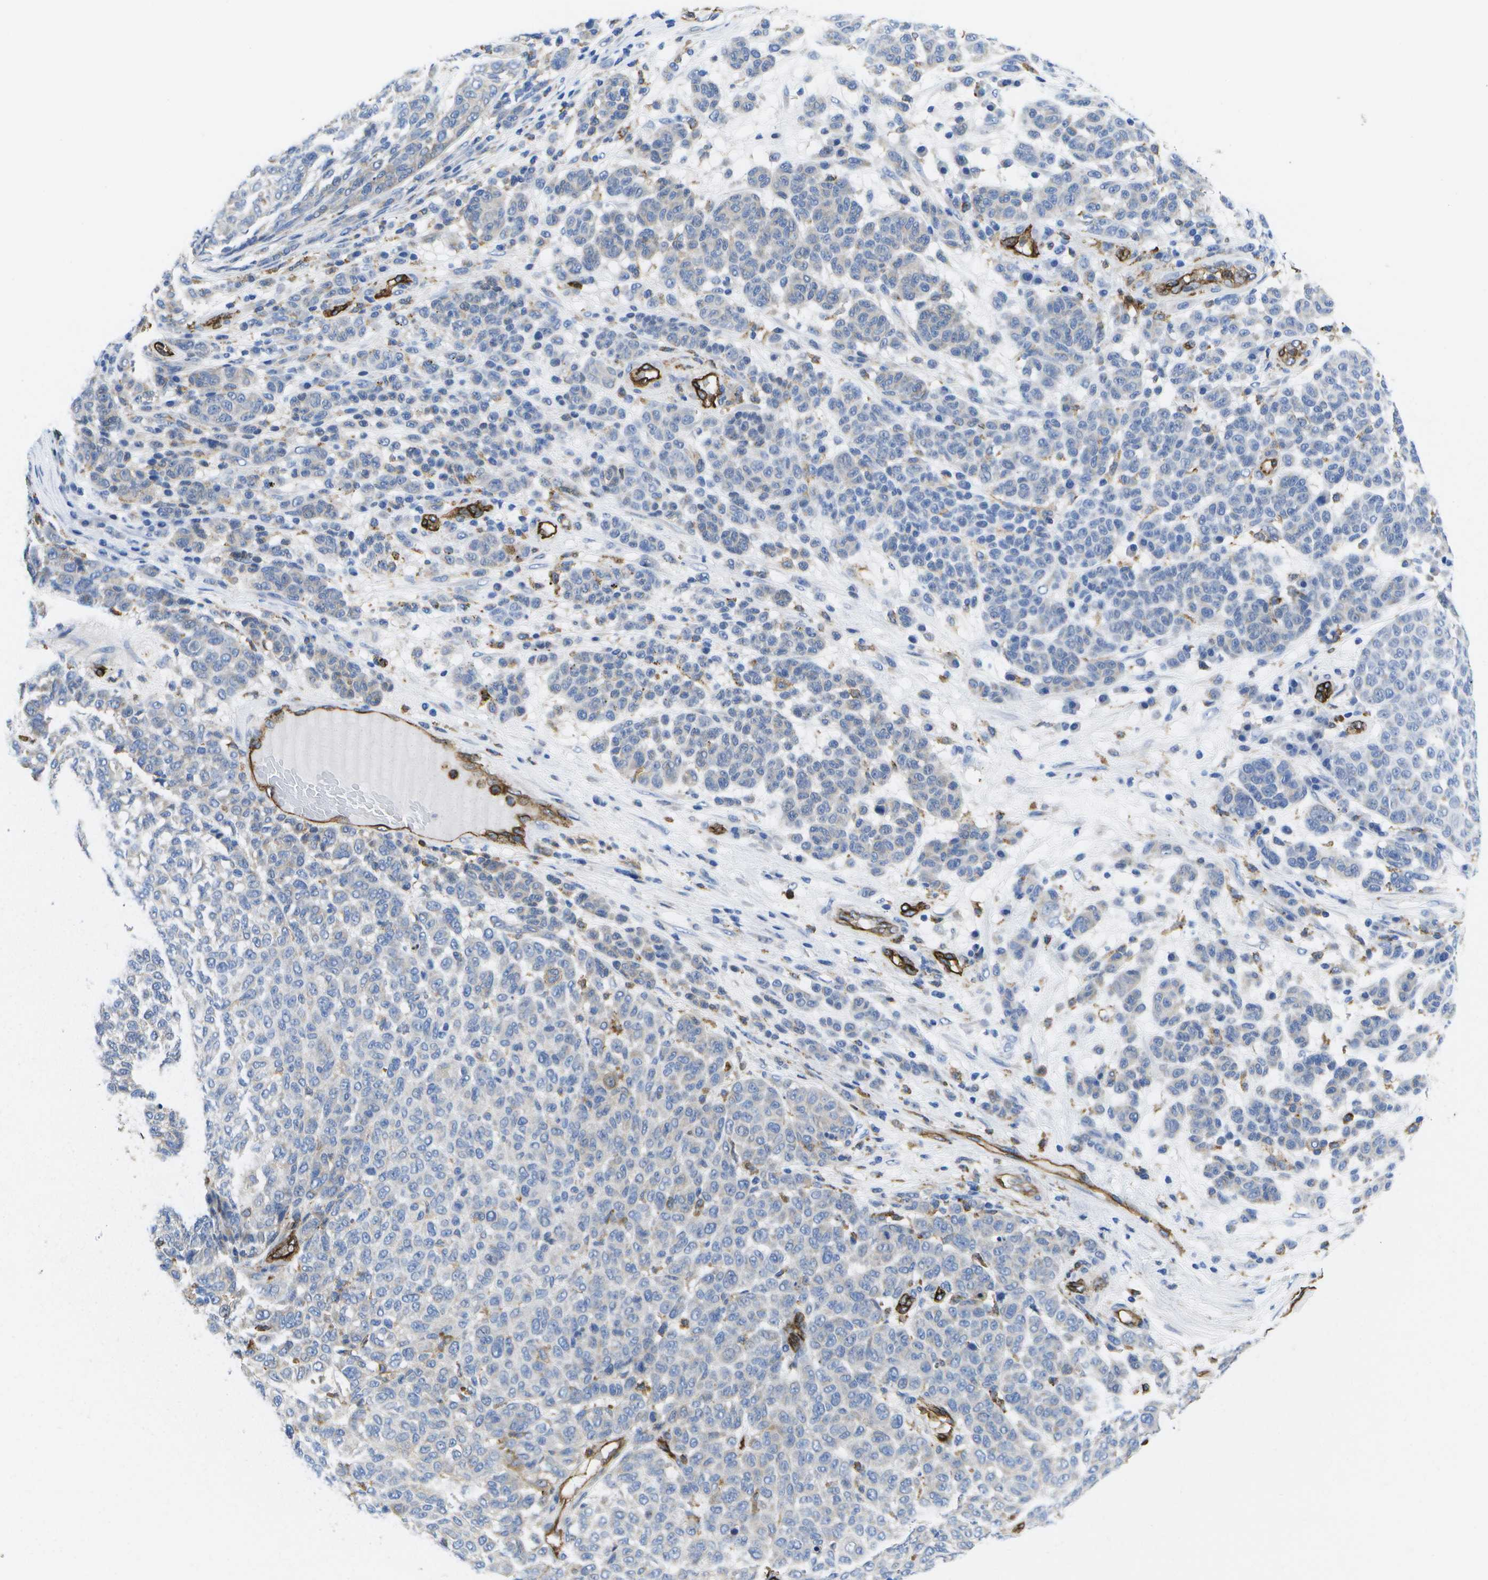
{"staining": {"intensity": "negative", "quantity": "none", "location": "none"}, "tissue": "melanoma", "cell_type": "Tumor cells", "image_type": "cancer", "snomed": [{"axis": "morphology", "description": "Malignant melanoma, NOS"}, {"axis": "topography", "description": "Skin"}], "caption": "Tumor cells are negative for brown protein staining in melanoma.", "gene": "DYSF", "patient": {"sex": "male", "age": 59}}